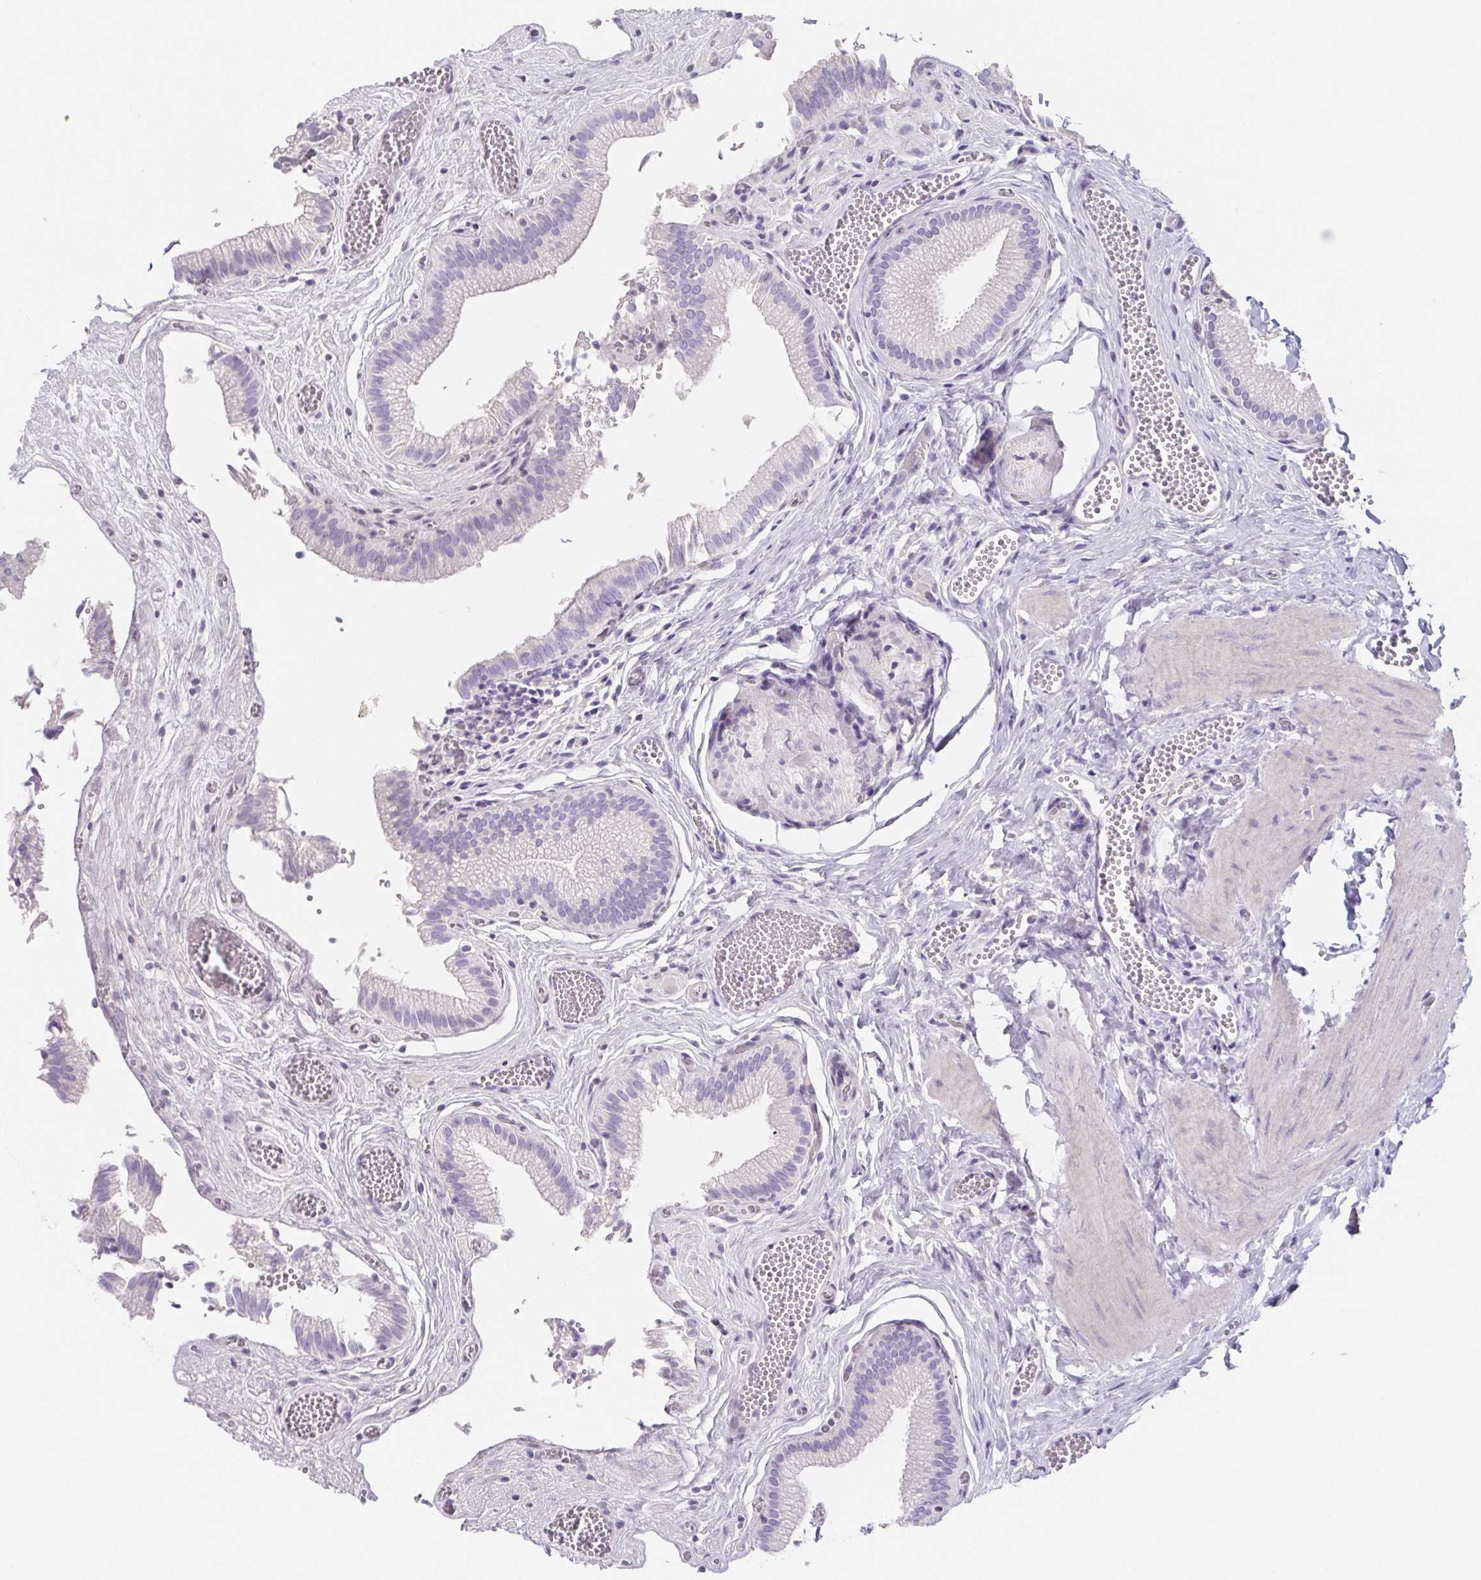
{"staining": {"intensity": "negative", "quantity": "none", "location": "none"}, "tissue": "gallbladder", "cell_type": "Glandular cells", "image_type": "normal", "snomed": [{"axis": "morphology", "description": "Normal tissue, NOS"}, {"axis": "topography", "description": "Gallbladder"}, {"axis": "topography", "description": "Peripheral nerve tissue"}], "caption": "High power microscopy histopathology image of an IHC photomicrograph of benign gallbladder, revealing no significant positivity in glandular cells.", "gene": "HDGFL1", "patient": {"sex": "male", "age": 17}}